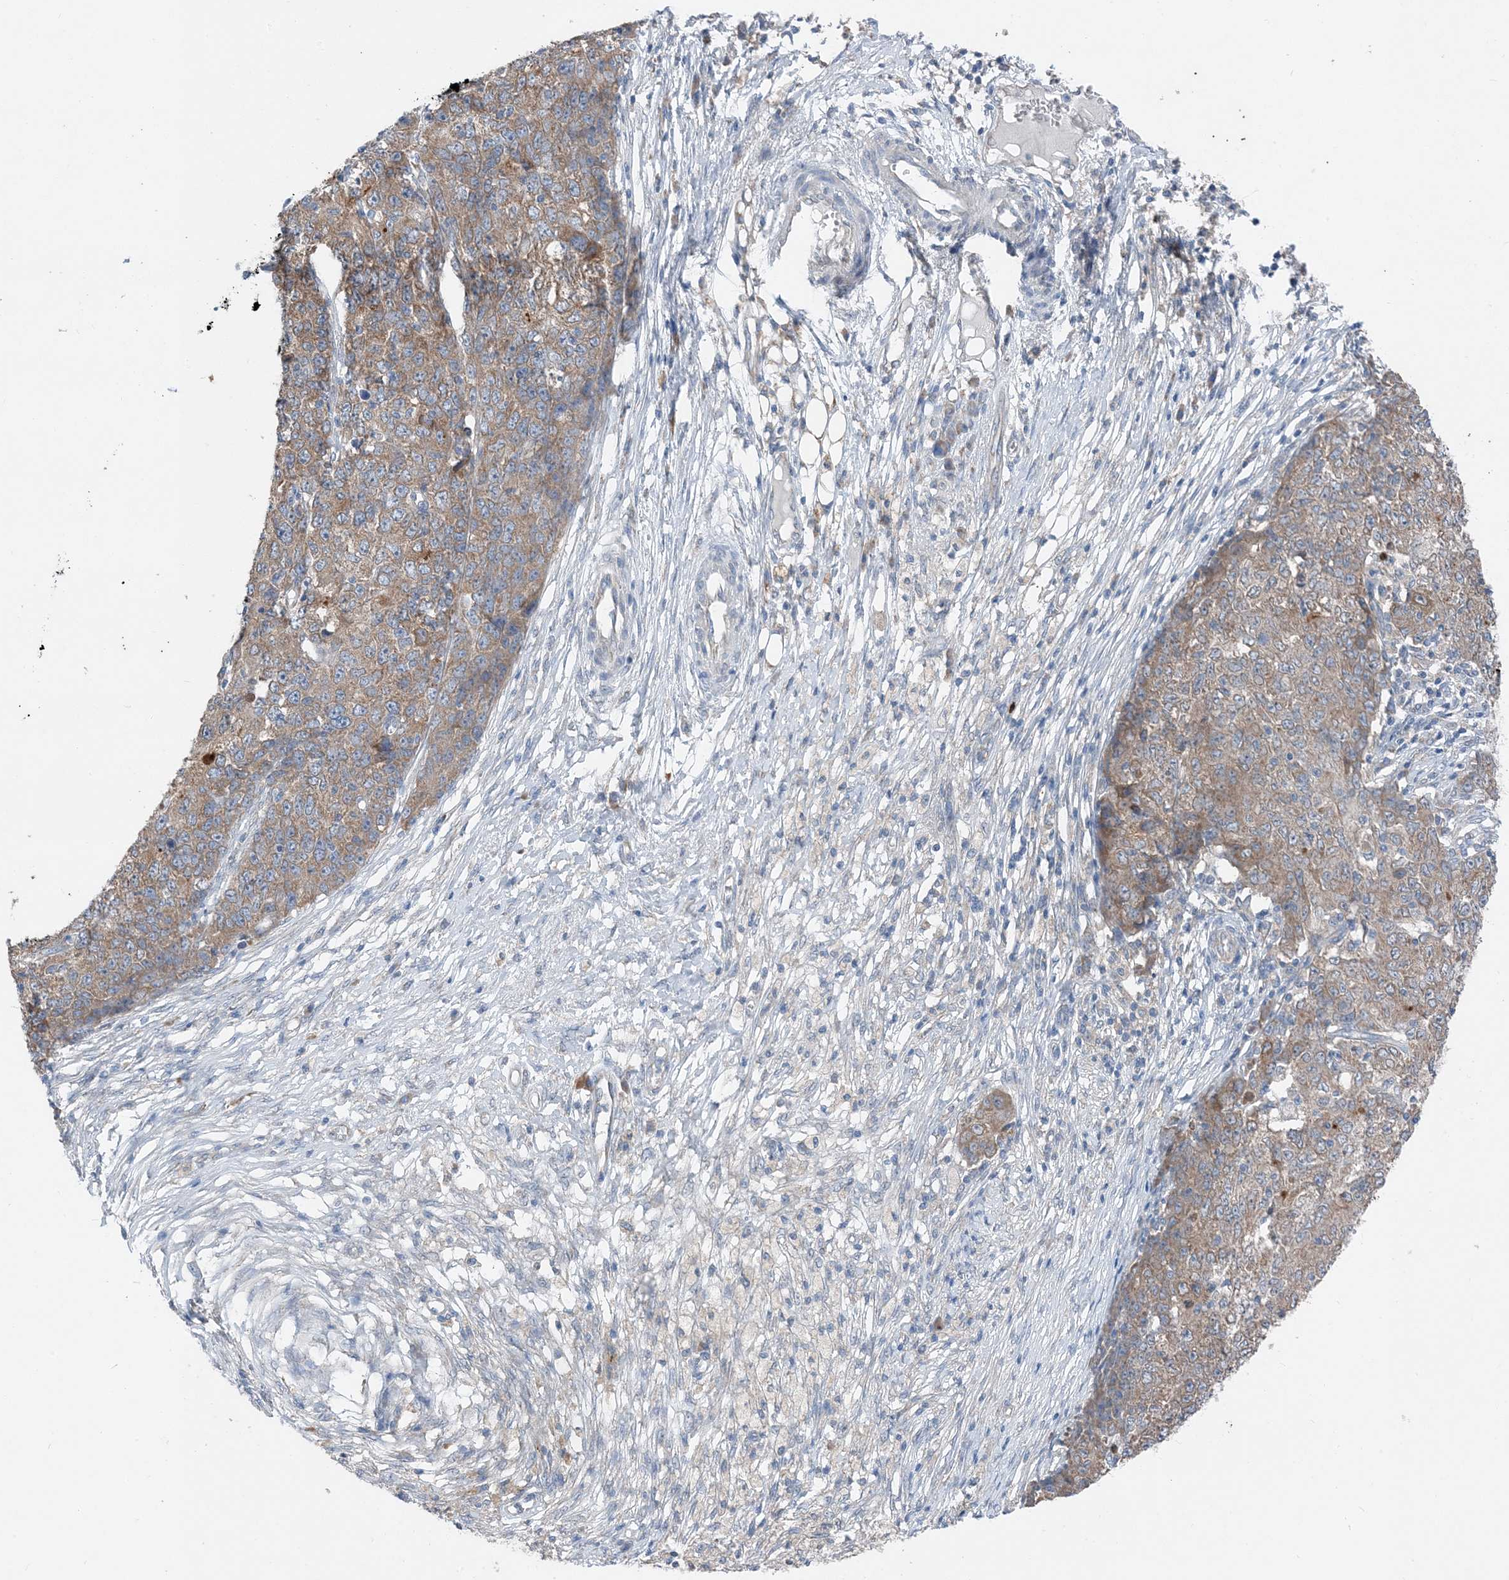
{"staining": {"intensity": "weak", "quantity": ">75%", "location": "cytoplasmic/membranous"}, "tissue": "ovarian cancer", "cell_type": "Tumor cells", "image_type": "cancer", "snomed": [{"axis": "morphology", "description": "Carcinoma, endometroid"}, {"axis": "topography", "description": "Ovary"}], "caption": "Immunohistochemistry photomicrograph of human ovarian cancer (endometroid carcinoma) stained for a protein (brown), which shows low levels of weak cytoplasmic/membranous staining in approximately >75% of tumor cells.", "gene": "DHX30", "patient": {"sex": "female", "age": 42}}